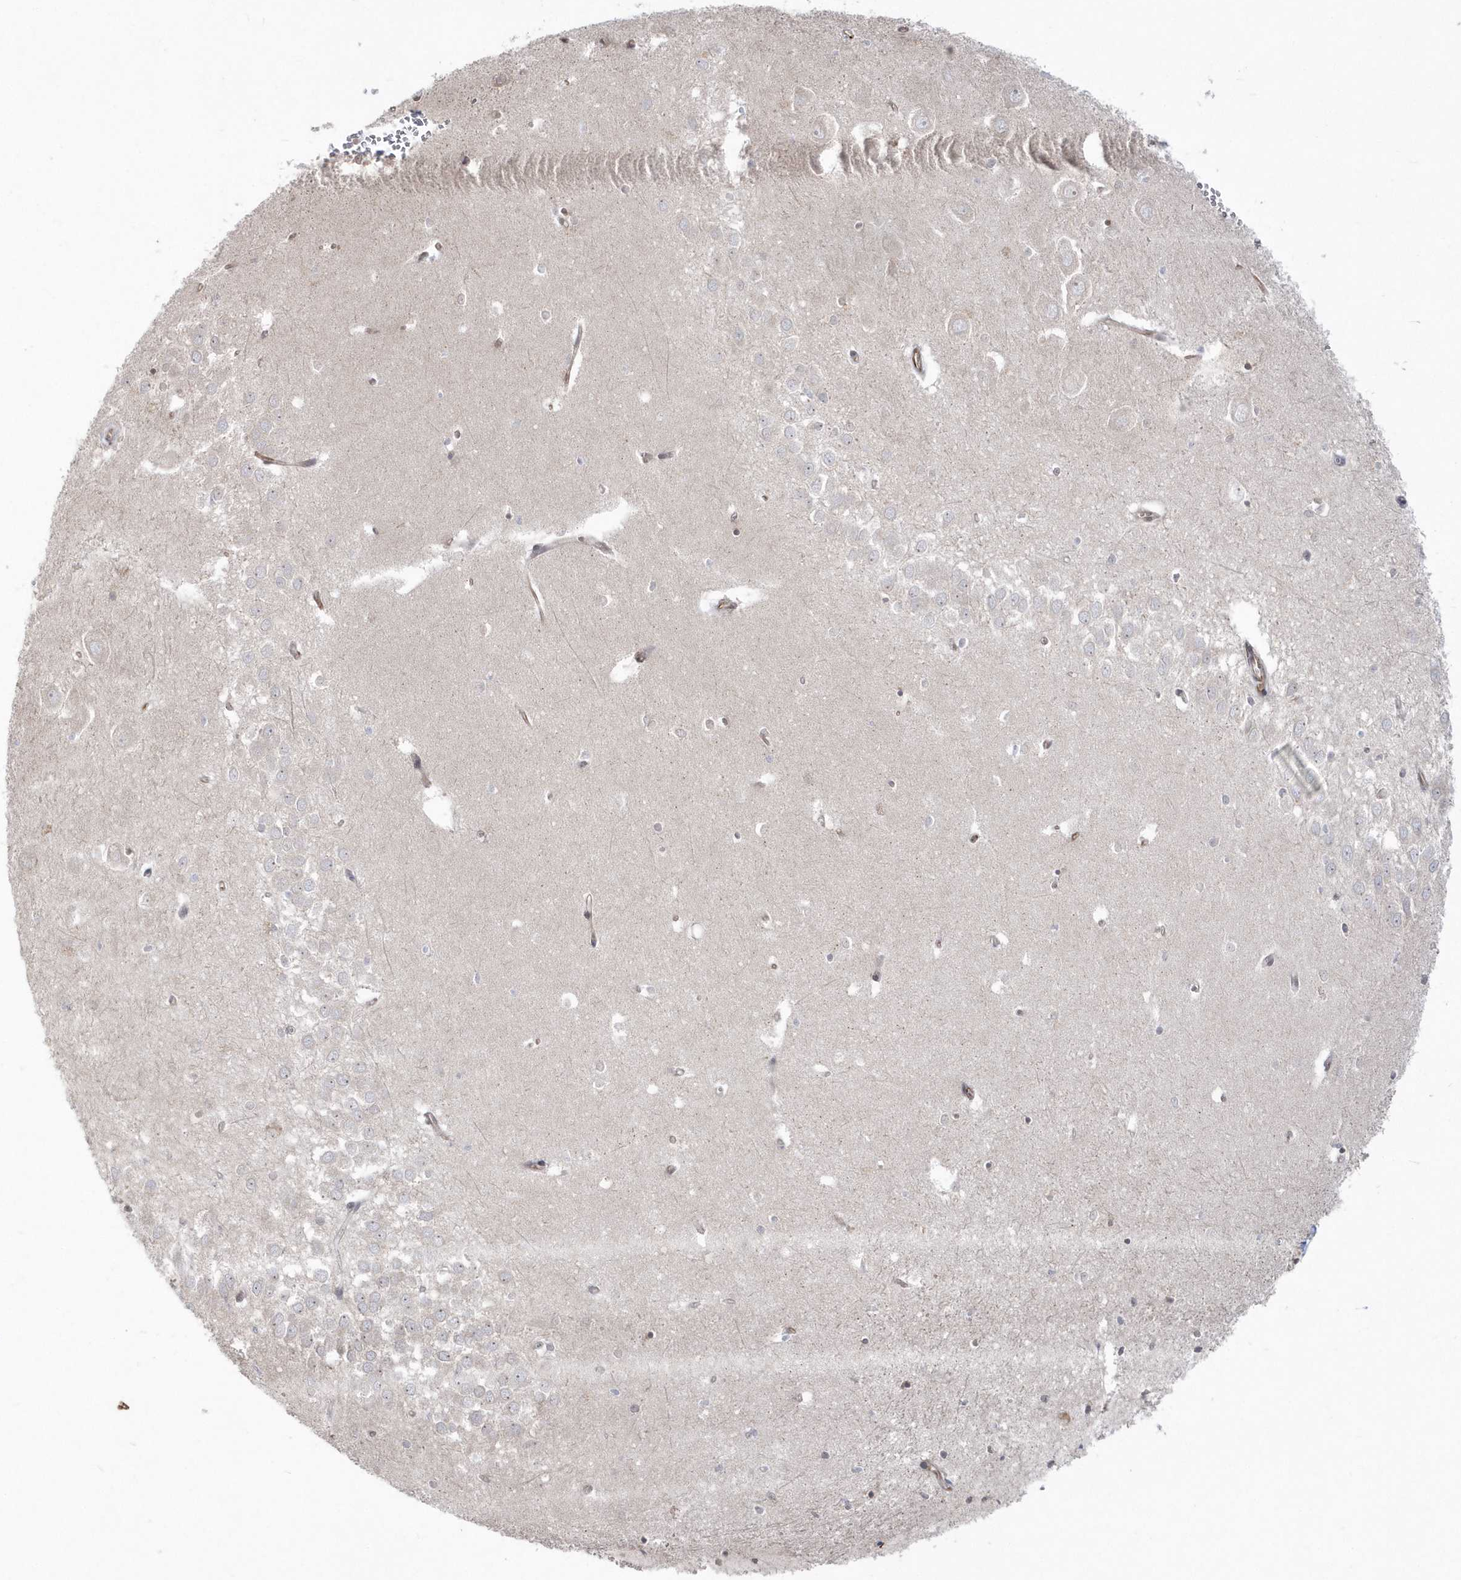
{"staining": {"intensity": "negative", "quantity": "none", "location": "none"}, "tissue": "hippocampus", "cell_type": "Glial cells", "image_type": "normal", "snomed": [{"axis": "morphology", "description": "Normal tissue, NOS"}, {"axis": "topography", "description": "Hippocampus"}], "caption": "This is an immunohistochemistry photomicrograph of benign human hippocampus. There is no expression in glial cells.", "gene": "DHX57", "patient": {"sex": "female", "age": 64}}